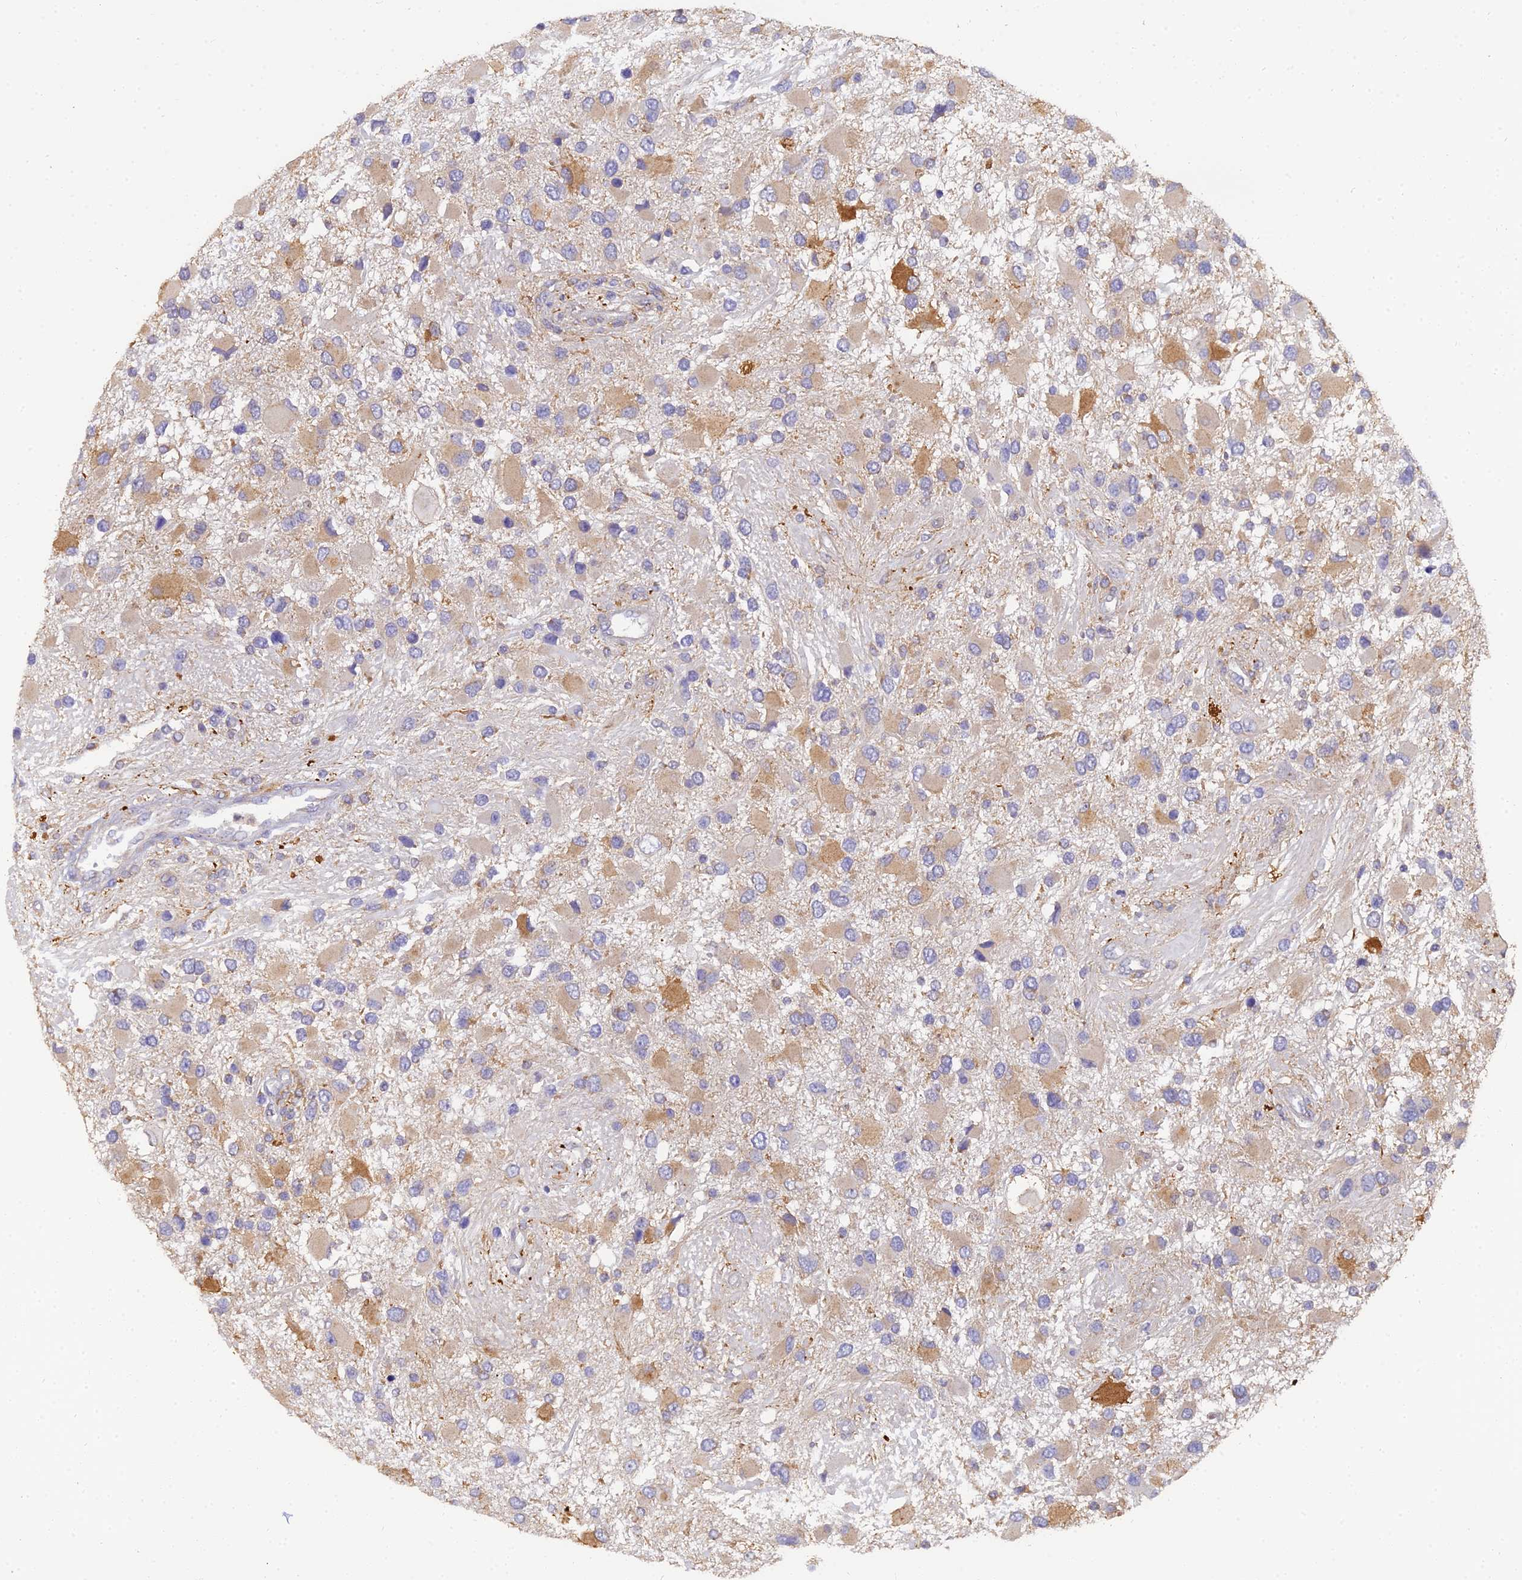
{"staining": {"intensity": "moderate", "quantity": "25%-75%", "location": "cytoplasmic/membranous"}, "tissue": "glioma", "cell_type": "Tumor cells", "image_type": "cancer", "snomed": [{"axis": "morphology", "description": "Glioma, malignant, High grade"}, {"axis": "topography", "description": "Brain"}], "caption": "Protein staining shows moderate cytoplasmic/membranous expression in about 25%-75% of tumor cells in glioma. (Brightfield microscopy of DAB IHC at high magnification).", "gene": "ARL8B", "patient": {"sex": "male", "age": 53}}